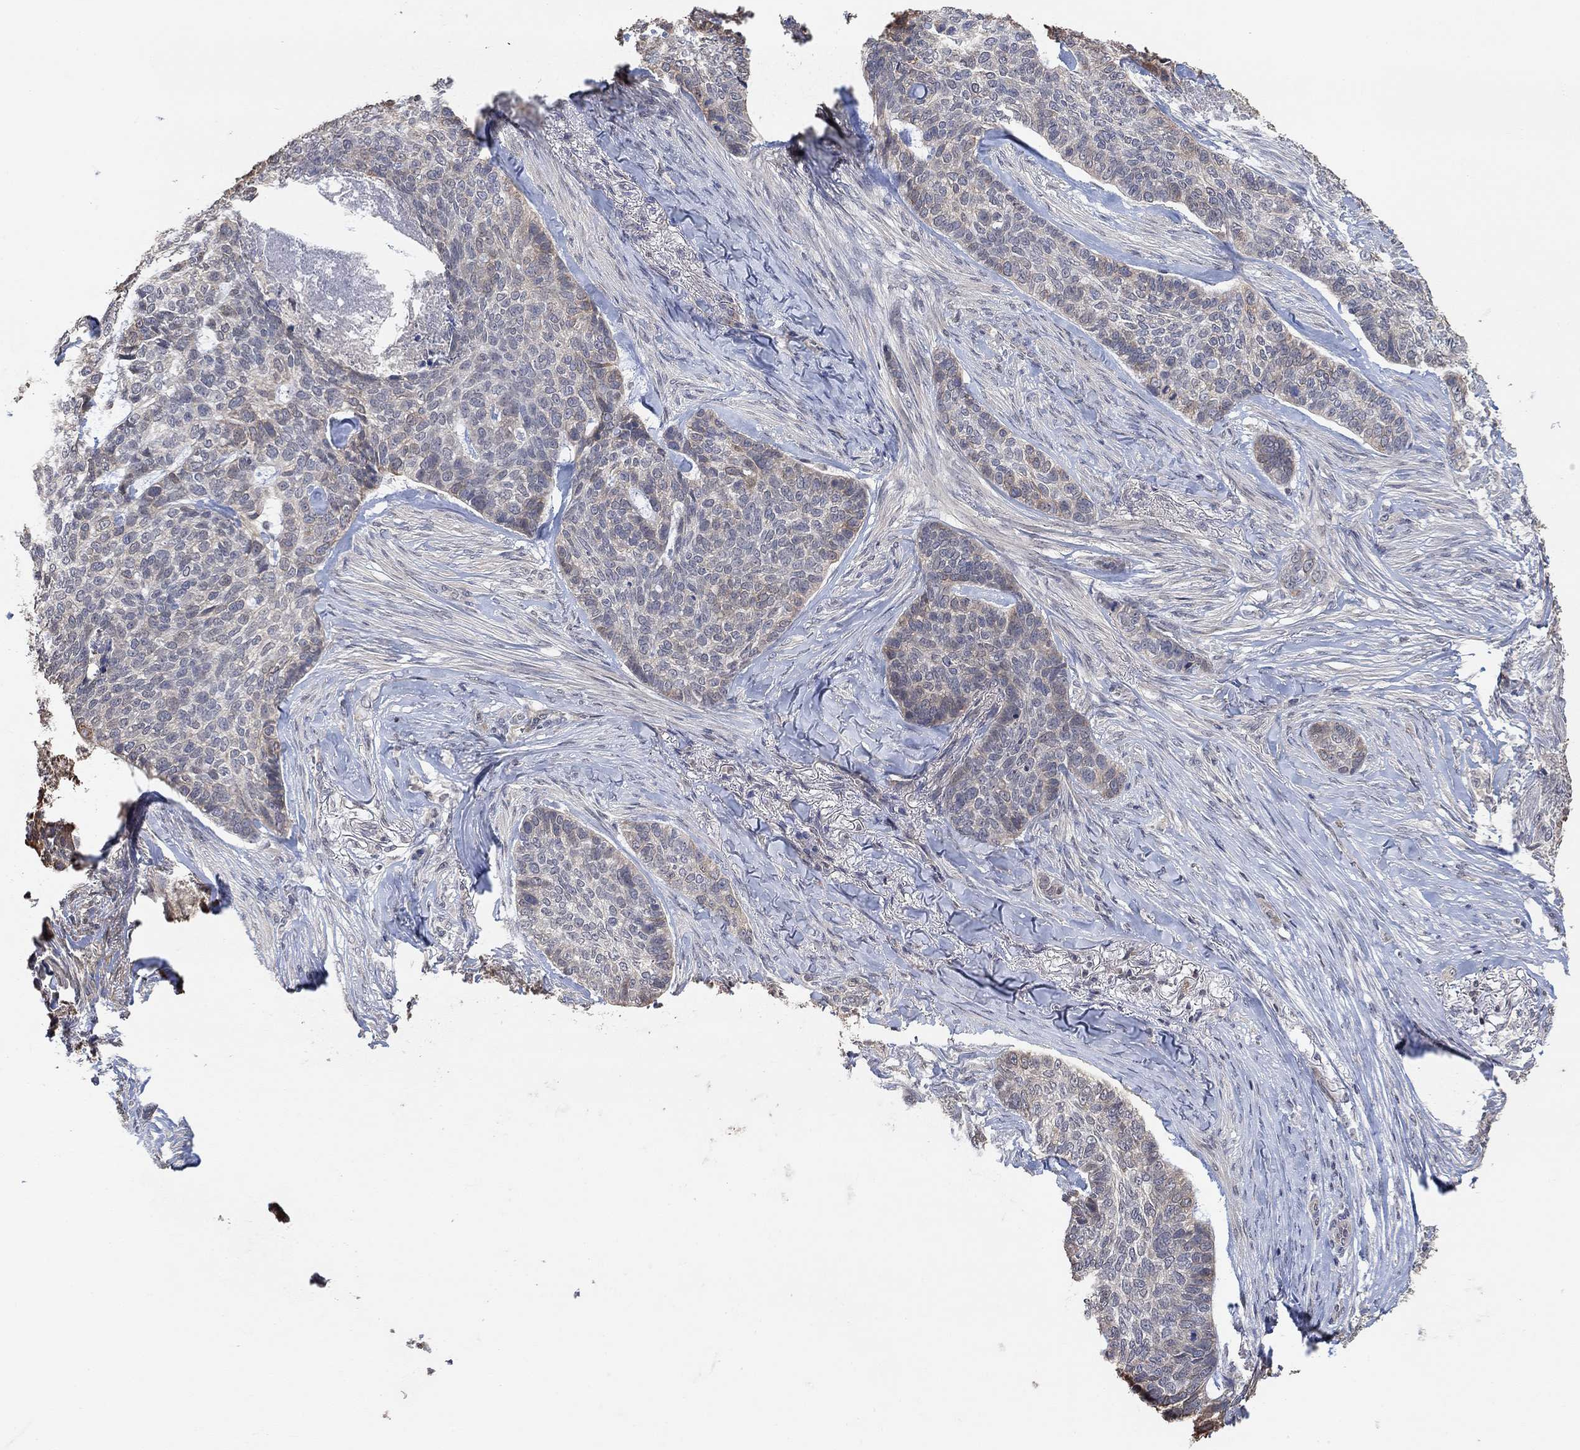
{"staining": {"intensity": "weak", "quantity": "<25%", "location": "cytoplasmic/membranous"}, "tissue": "skin cancer", "cell_type": "Tumor cells", "image_type": "cancer", "snomed": [{"axis": "morphology", "description": "Basal cell carcinoma"}, {"axis": "topography", "description": "Skin"}], "caption": "Basal cell carcinoma (skin) was stained to show a protein in brown. There is no significant expression in tumor cells. (Immunohistochemistry (ihc), brightfield microscopy, high magnification).", "gene": "UNC5B", "patient": {"sex": "female", "age": 69}}